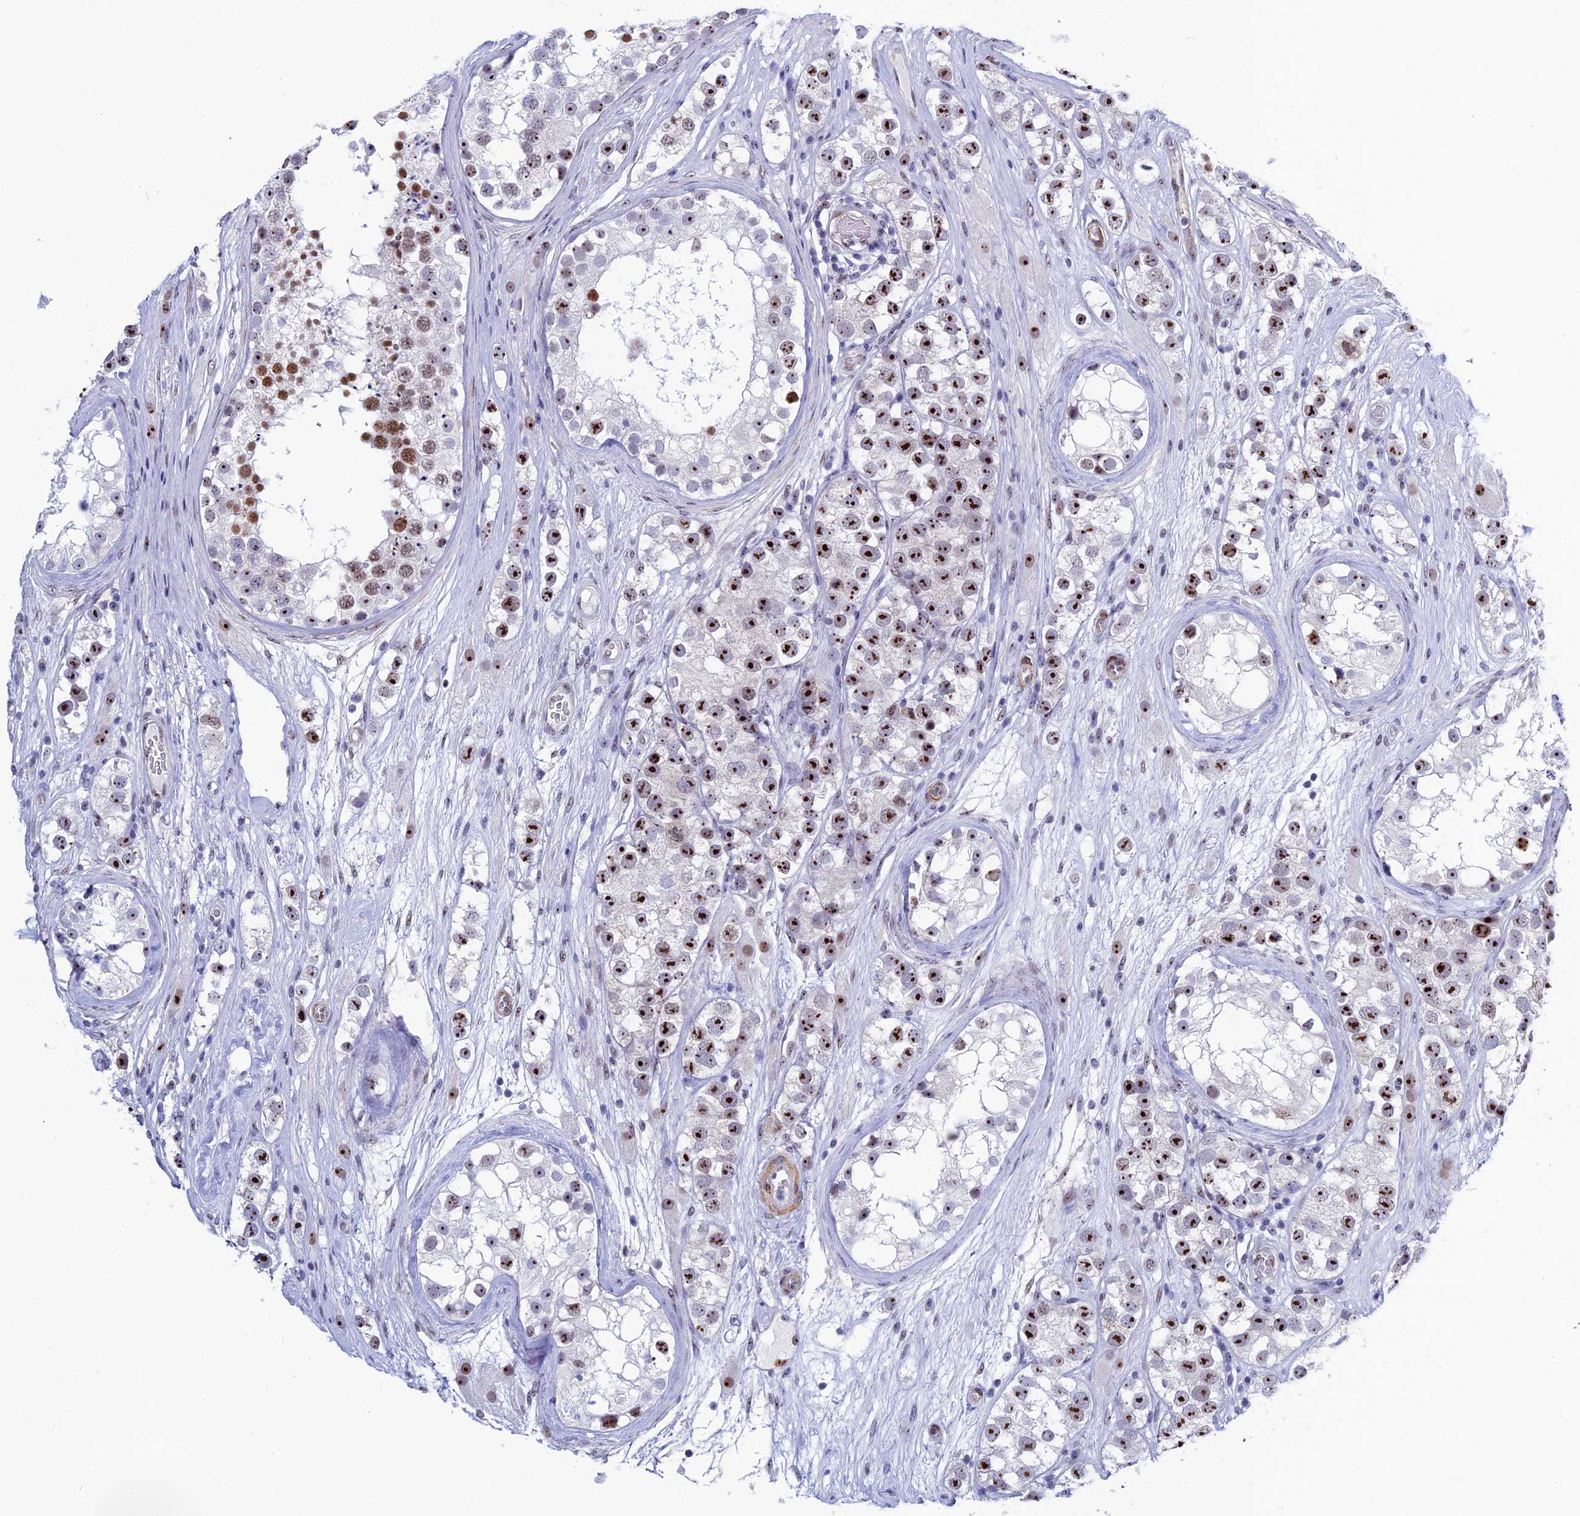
{"staining": {"intensity": "strong", "quantity": ">75%", "location": "nuclear"}, "tissue": "testis cancer", "cell_type": "Tumor cells", "image_type": "cancer", "snomed": [{"axis": "morphology", "description": "Seminoma, NOS"}, {"axis": "topography", "description": "Testis"}], "caption": "Immunohistochemical staining of human testis cancer (seminoma) exhibits high levels of strong nuclear protein staining in approximately >75% of tumor cells.", "gene": "CCDC86", "patient": {"sex": "male", "age": 28}}